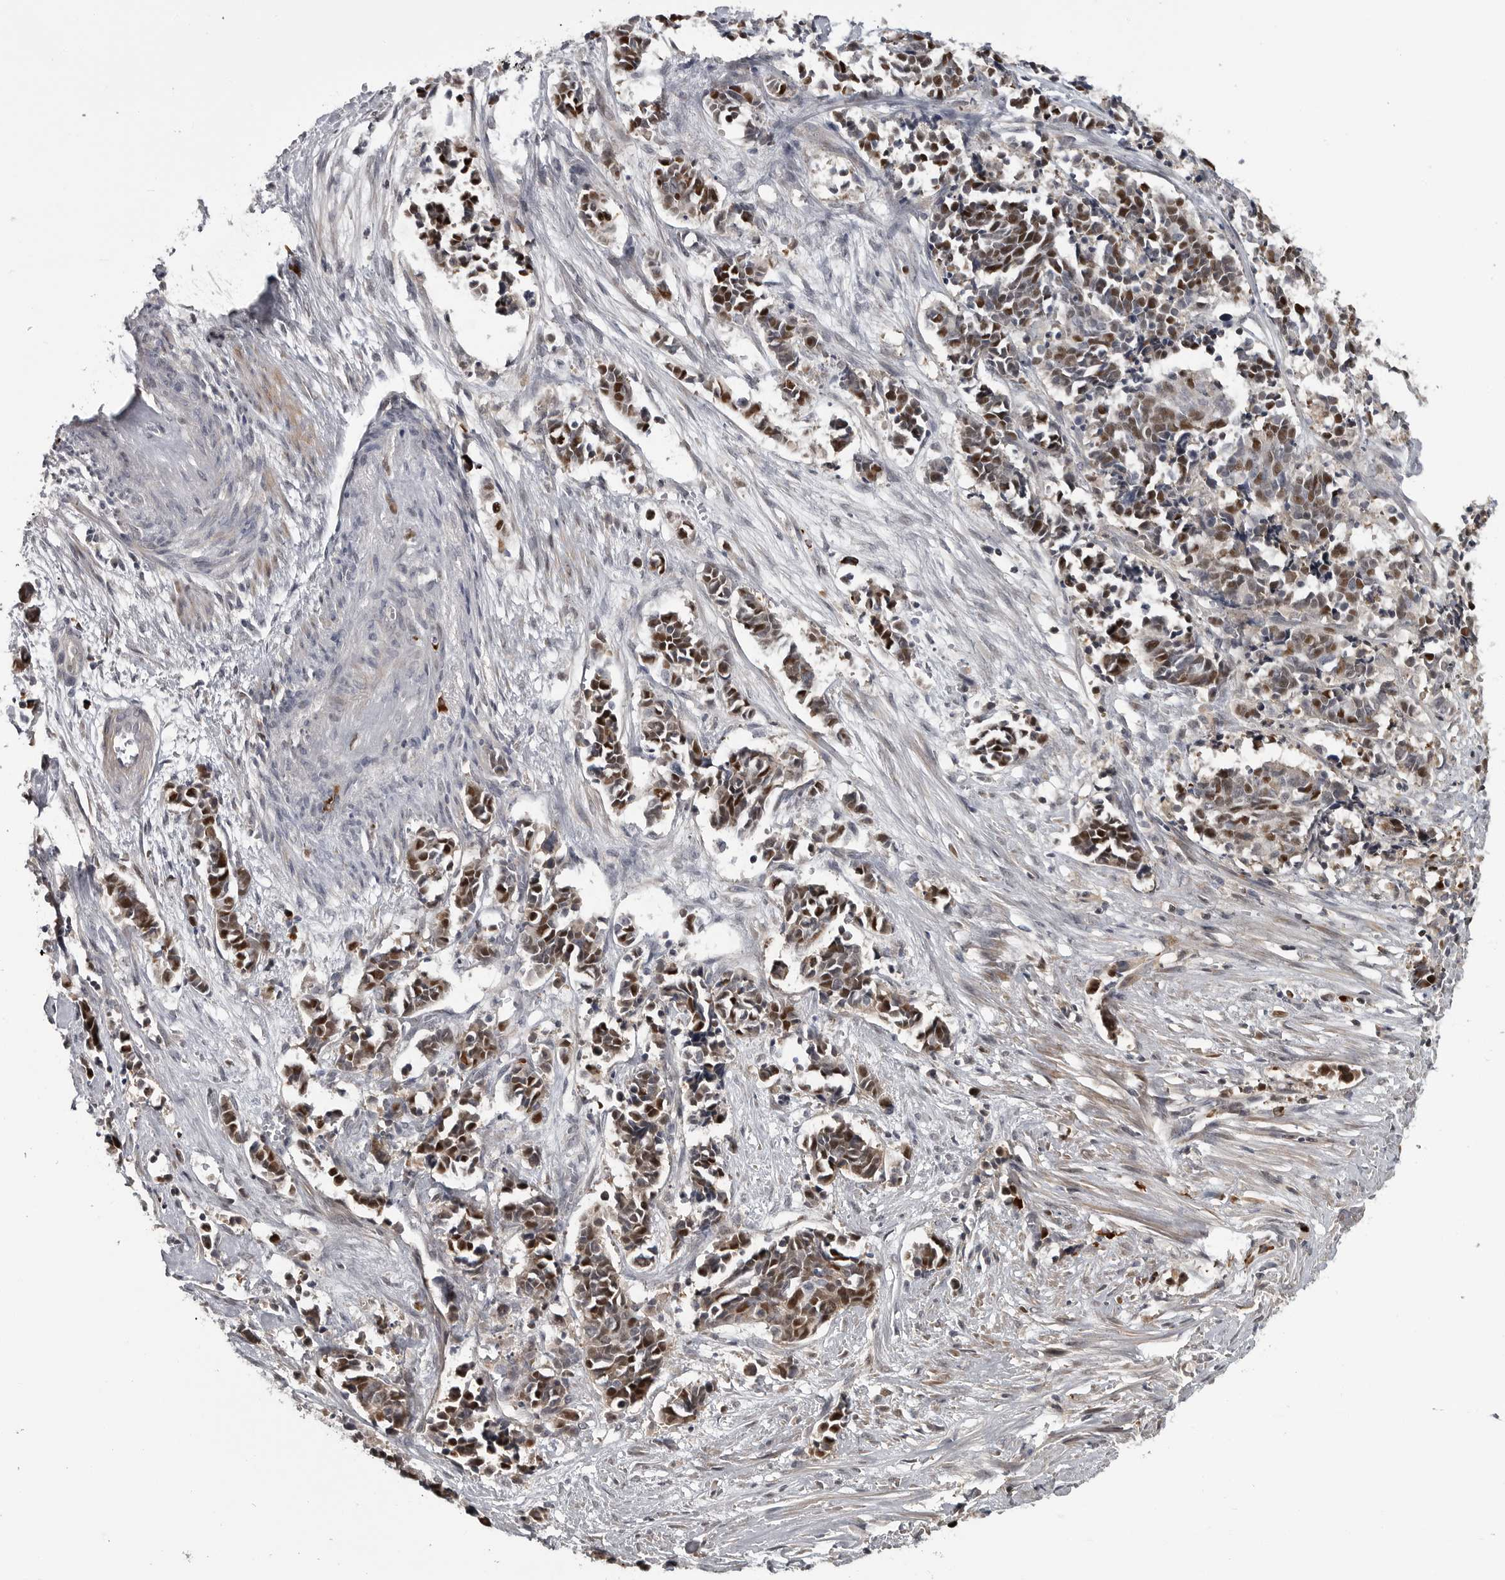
{"staining": {"intensity": "moderate", "quantity": ">75%", "location": "cytoplasmic/membranous,nuclear"}, "tissue": "cervical cancer", "cell_type": "Tumor cells", "image_type": "cancer", "snomed": [{"axis": "morphology", "description": "Normal tissue, NOS"}, {"axis": "morphology", "description": "Squamous cell carcinoma, NOS"}, {"axis": "topography", "description": "Cervix"}], "caption": "Moderate cytoplasmic/membranous and nuclear protein expression is appreciated in approximately >75% of tumor cells in cervical cancer (squamous cell carcinoma).", "gene": "ZNF277", "patient": {"sex": "female", "age": 35}}